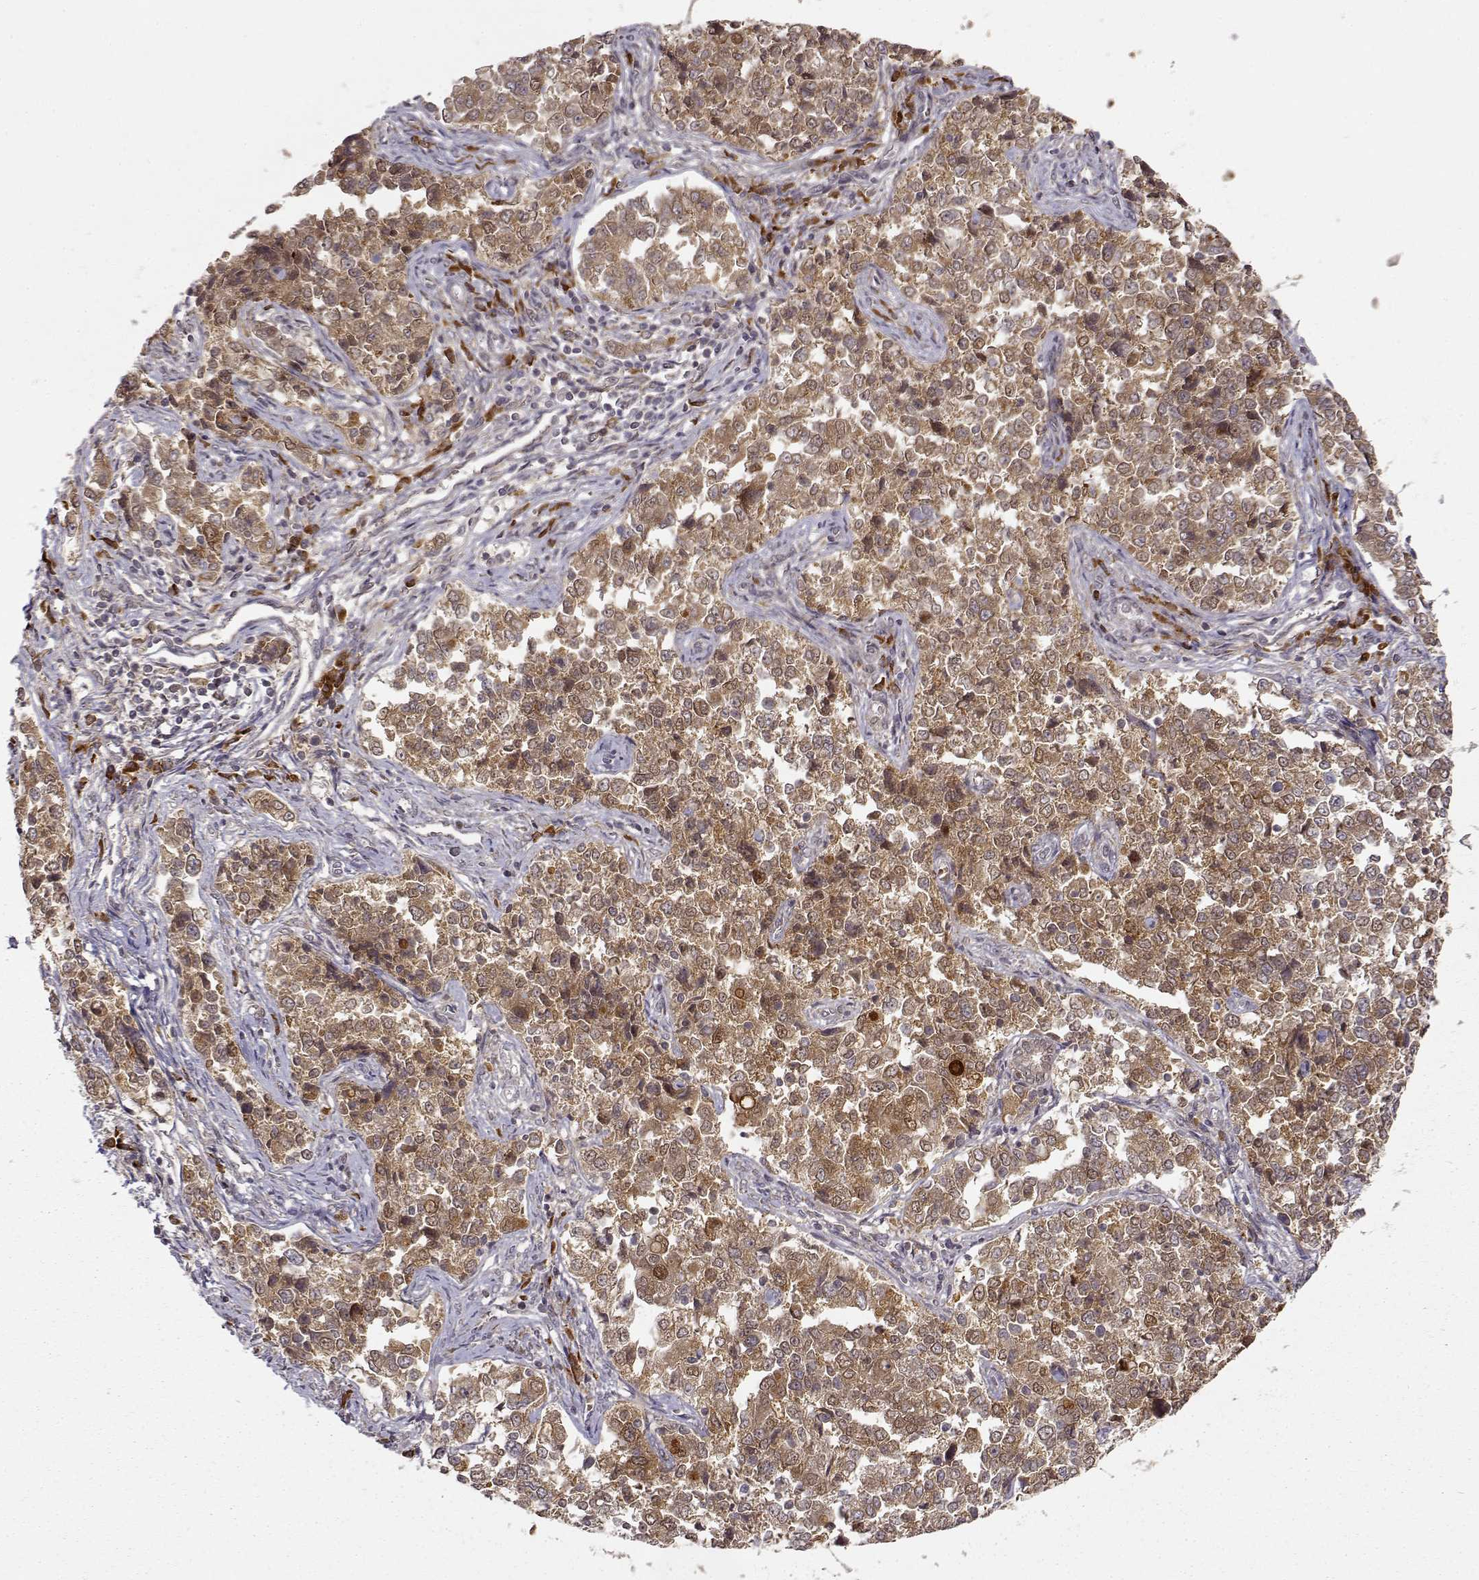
{"staining": {"intensity": "moderate", "quantity": ">75%", "location": "cytoplasmic/membranous"}, "tissue": "endometrial cancer", "cell_type": "Tumor cells", "image_type": "cancer", "snomed": [{"axis": "morphology", "description": "Adenocarcinoma, NOS"}, {"axis": "topography", "description": "Endometrium"}], "caption": "Immunohistochemical staining of human endometrial cancer (adenocarcinoma) demonstrates moderate cytoplasmic/membranous protein staining in approximately >75% of tumor cells. The staining was performed using DAB to visualize the protein expression in brown, while the nuclei were stained in blue with hematoxylin (Magnification: 20x).", "gene": "ERGIC2", "patient": {"sex": "female", "age": 43}}